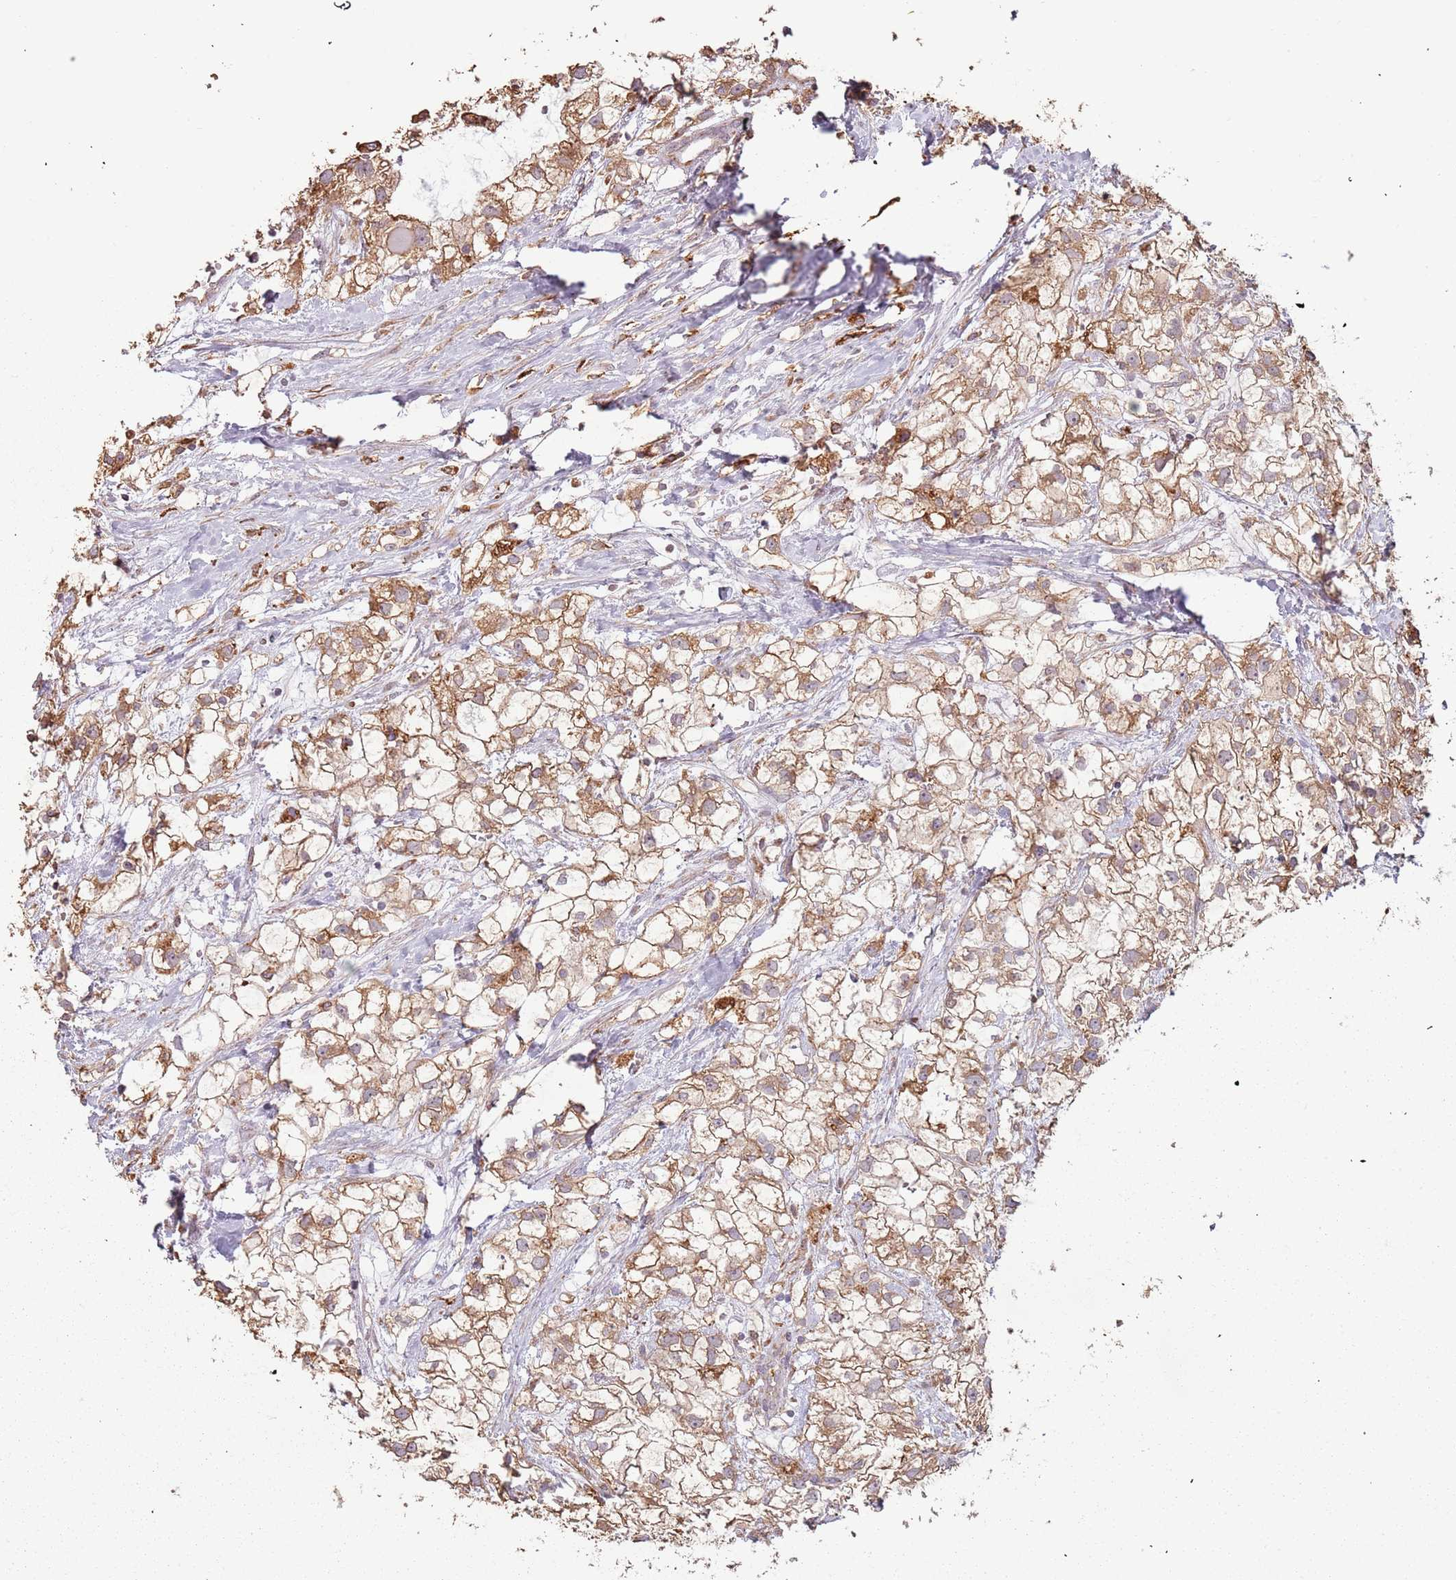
{"staining": {"intensity": "moderate", "quantity": ">75%", "location": "cytoplasmic/membranous"}, "tissue": "renal cancer", "cell_type": "Tumor cells", "image_type": "cancer", "snomed": [{"axis": "morphology", "description": "Adenocarcinoma, NOS"}, {"axis": "topography", "description": "Kidney"}], "caption": "This image displays renal cancer (adenocarcinoma) stained with immunohistochemistry to label a protein in brown. The cytoplasmic/membranous of tumor cells show moderate positivity for the protein. Nuclei are counter-stained blue.", "gene": "ATOSB", "patient": {"sex": "male", "age": 59}}